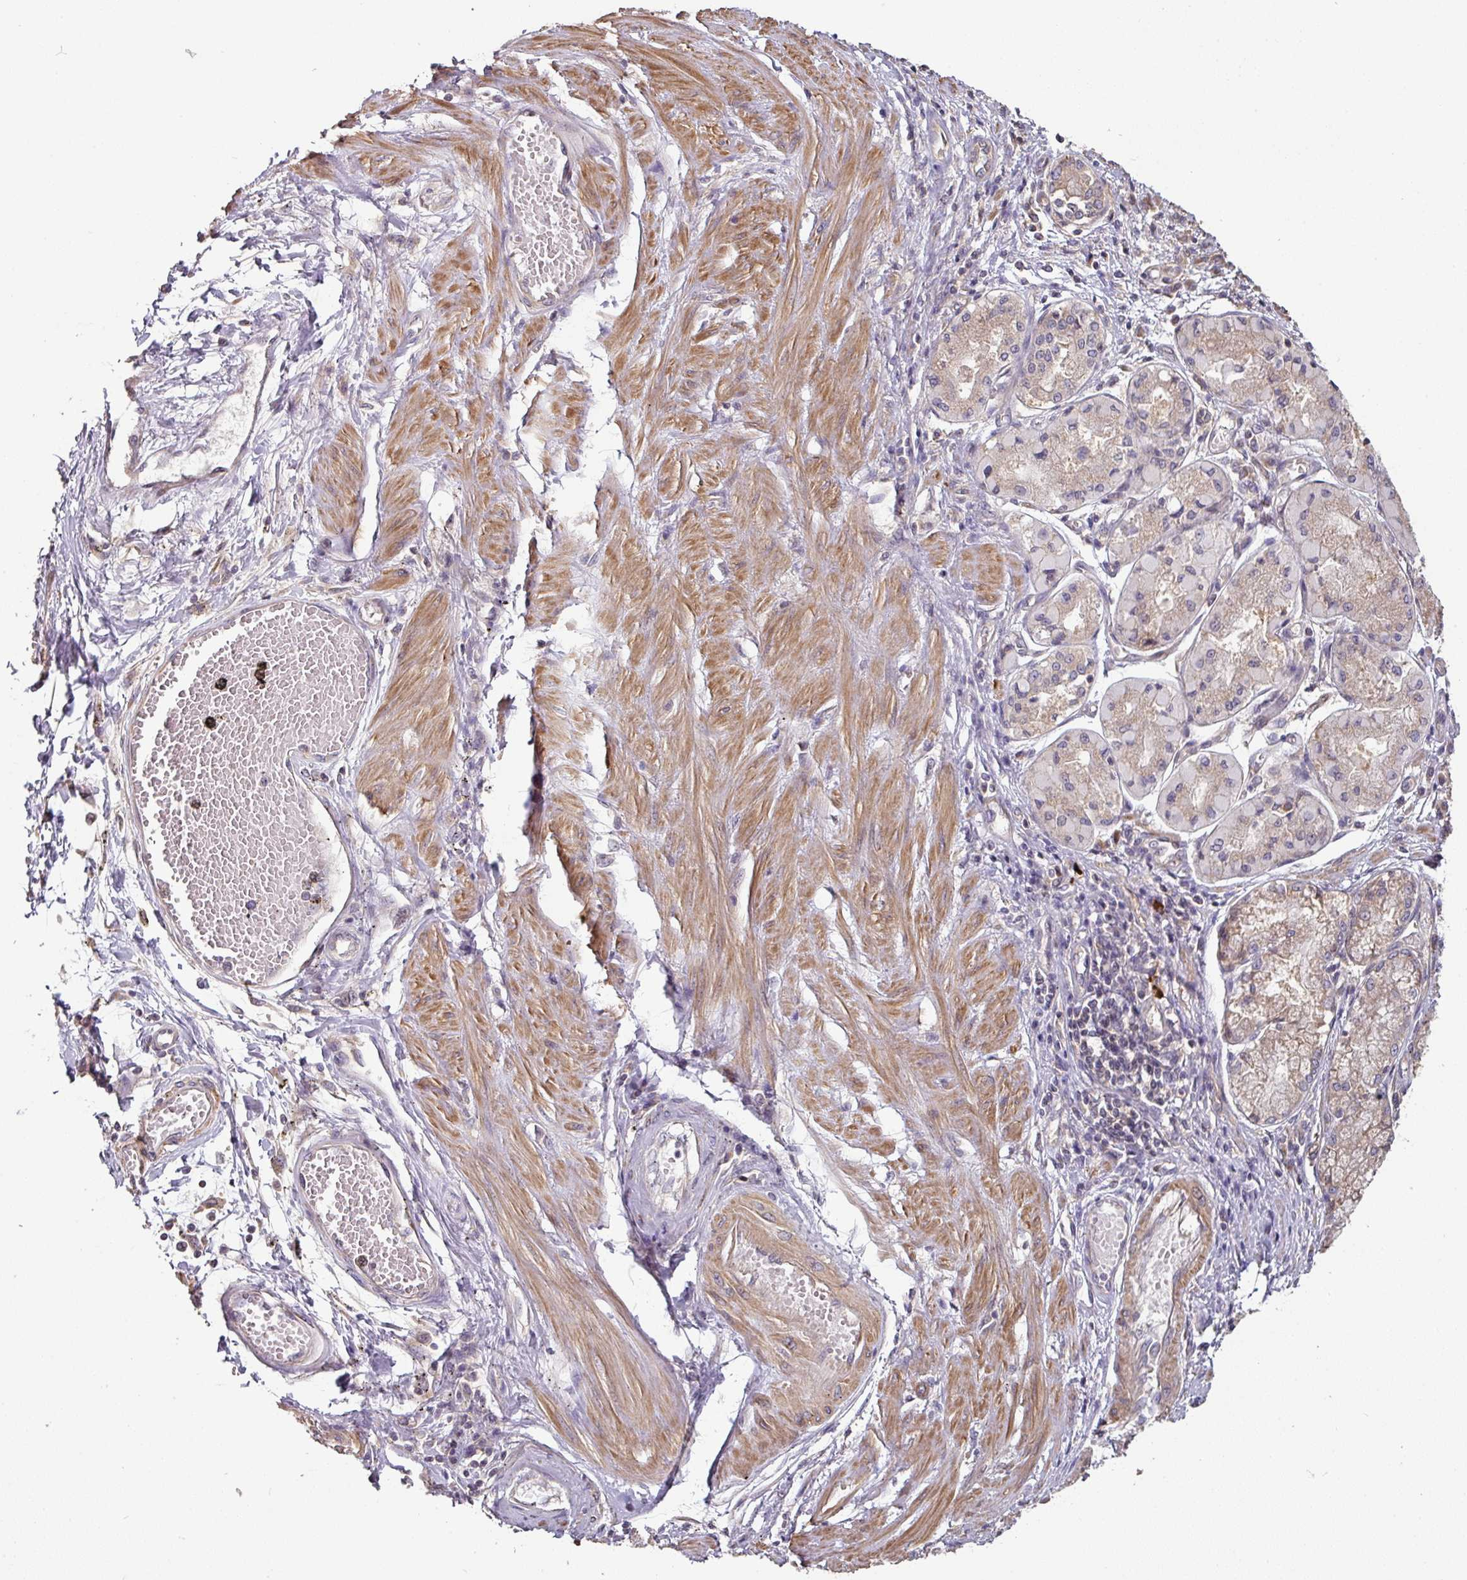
{"staining": {"intensity": "weak", "quantity": "<25%", "location": "cytoplasmic/membranous"}, "tissue": "stomach cancer", "cell_type": "Tumor cells", "image_type": "cancer", "snomed": [{"axis": "morphology", "description": "Adenocarcinoma, NOS"}, {"axis": "topography", "description": "Stomach"}], "caption": "IHC of adenocarcinoma (stomach) exhibits no positivity in tumor cells.", "gene": "SIK1", "patient": {"sex": "male", "age": 59}}